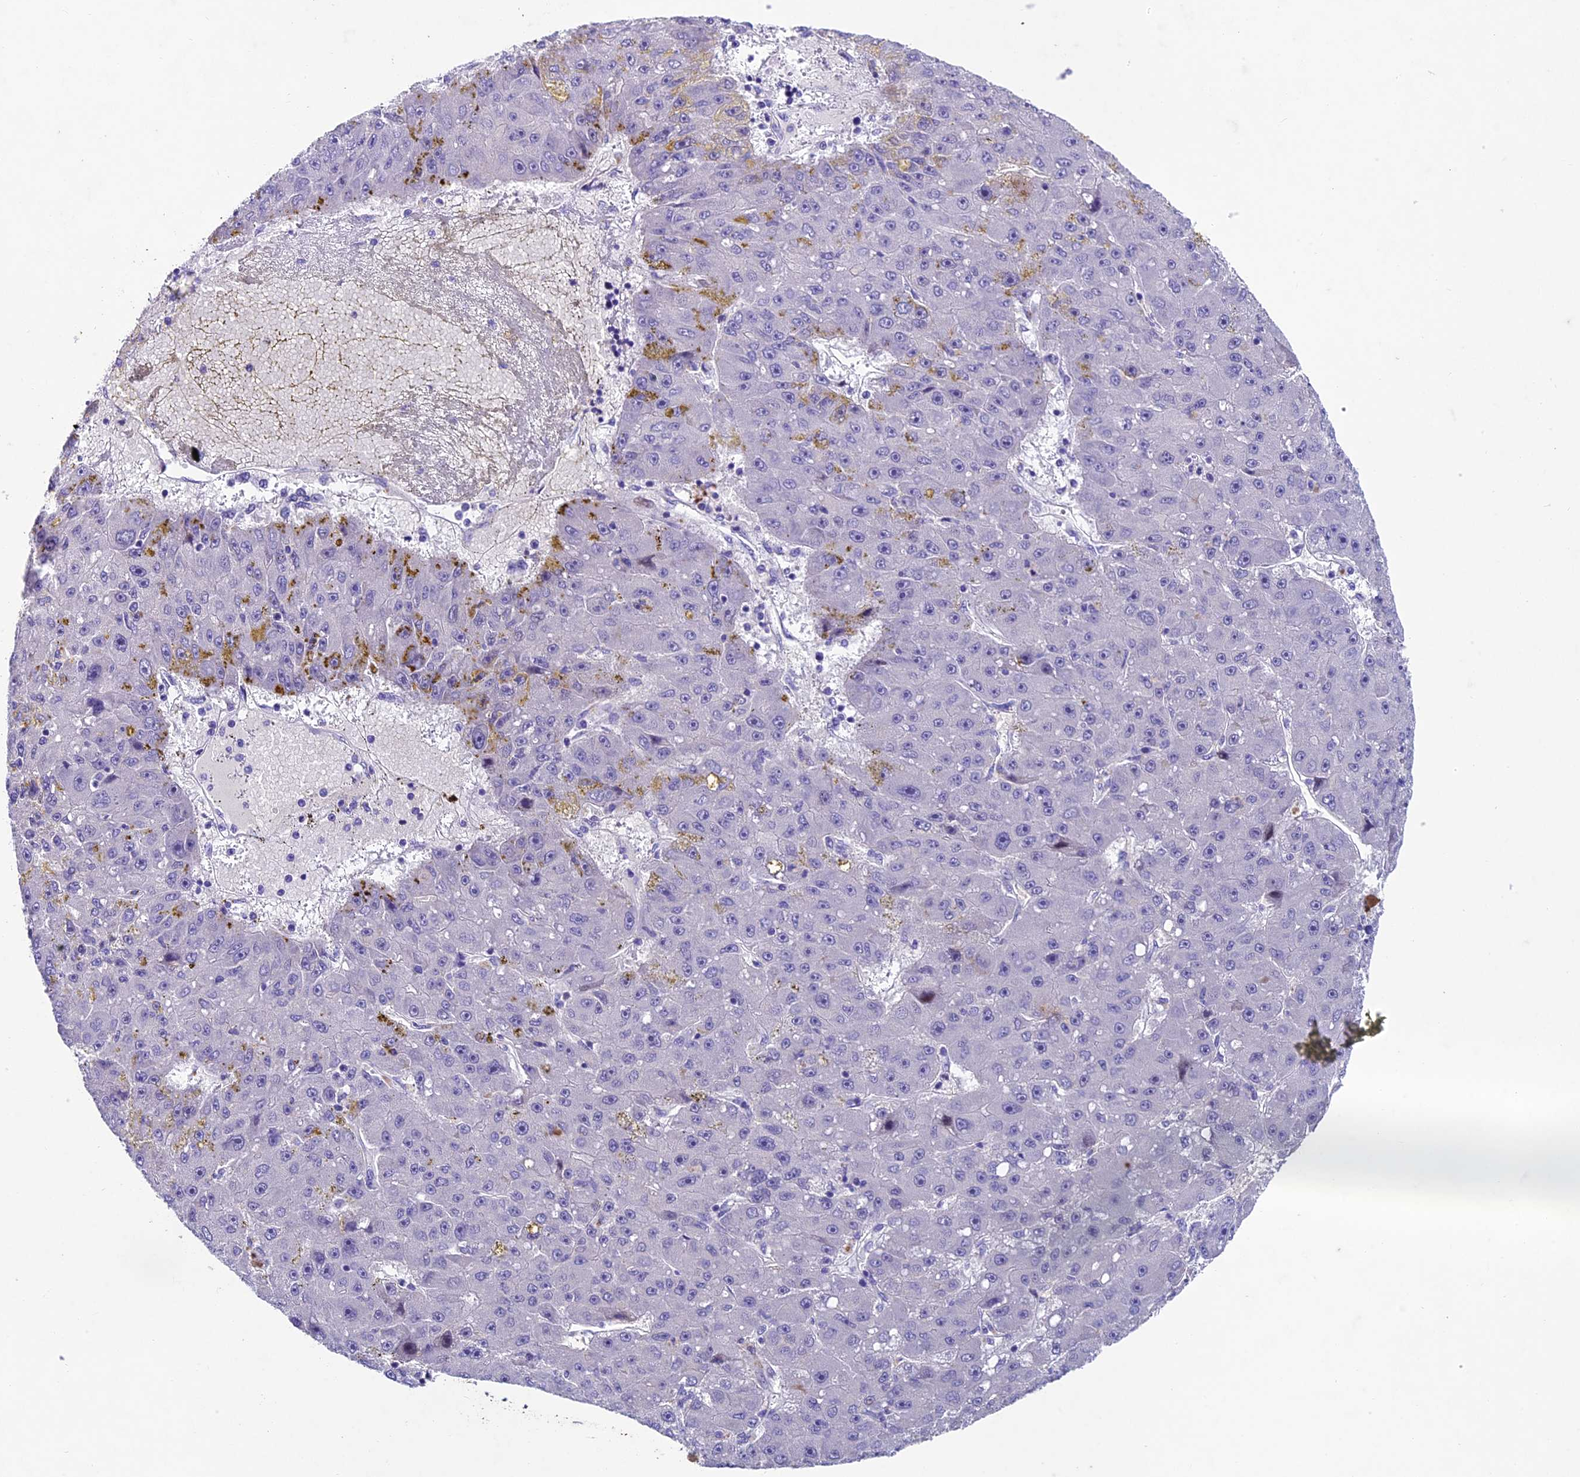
{"staining": {"intensity": "negative", "quantity": "none", "location": "none"}, "tissue": "liver cancer", "cell_type": "Tumor cells", "image_type": "cancer", "snomed": [{"axis": "morphology", "description": "Carcinoma, Hepatocellular, NOS"}, {"axis": "topography", "description": "Liver"}], "caption": "Micrograph shows no significant protein positivity in tumor cells of liver hepatocellular carcinoma. The staining was performed using DAB (3,3'-diaminobenzidine) to visualize the protein expression in brown, while the nuclei were stained in blue with hematoxylin (Magnification: 20x).", "gene": "IFT140", "patient": {"sex": "male", "age": 67}}